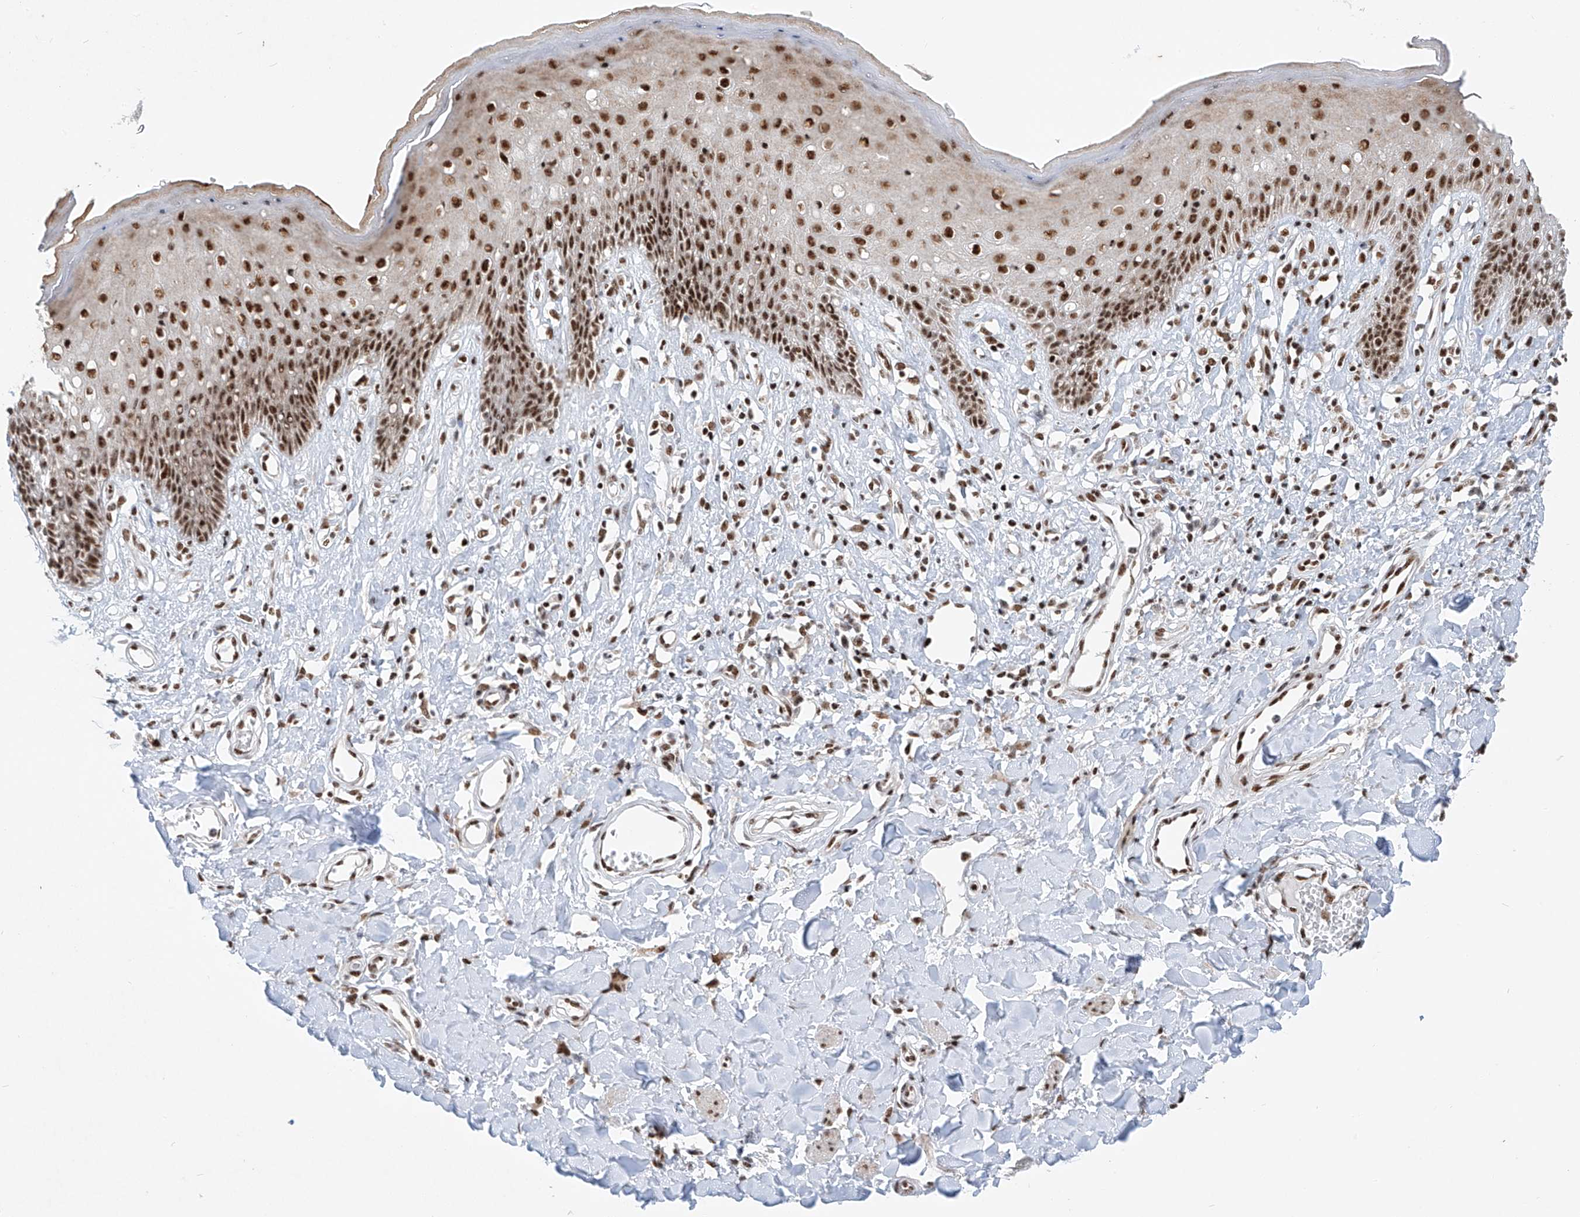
{"staining": {"intensity": "strong", "quantity": ">75%", "location": "nuclear"}, "tissue": "skin", "cell_type": "Epidermal cells", "image_type": "normal", "snomed": [{"axis": "morphology", "description": "Normal tissue, NOS"}, {"axis": "morphology", "description": "Squamous cell carcinoma, NOS"}, {"axis": "topography", "description": "Vulva"}], "caption": "Strong nuclear staining is appreciated in approximately >75% of epidermal cells in benign skin.", "gene": "TAF4", "patient": {"sex": "female", "age": 85}}